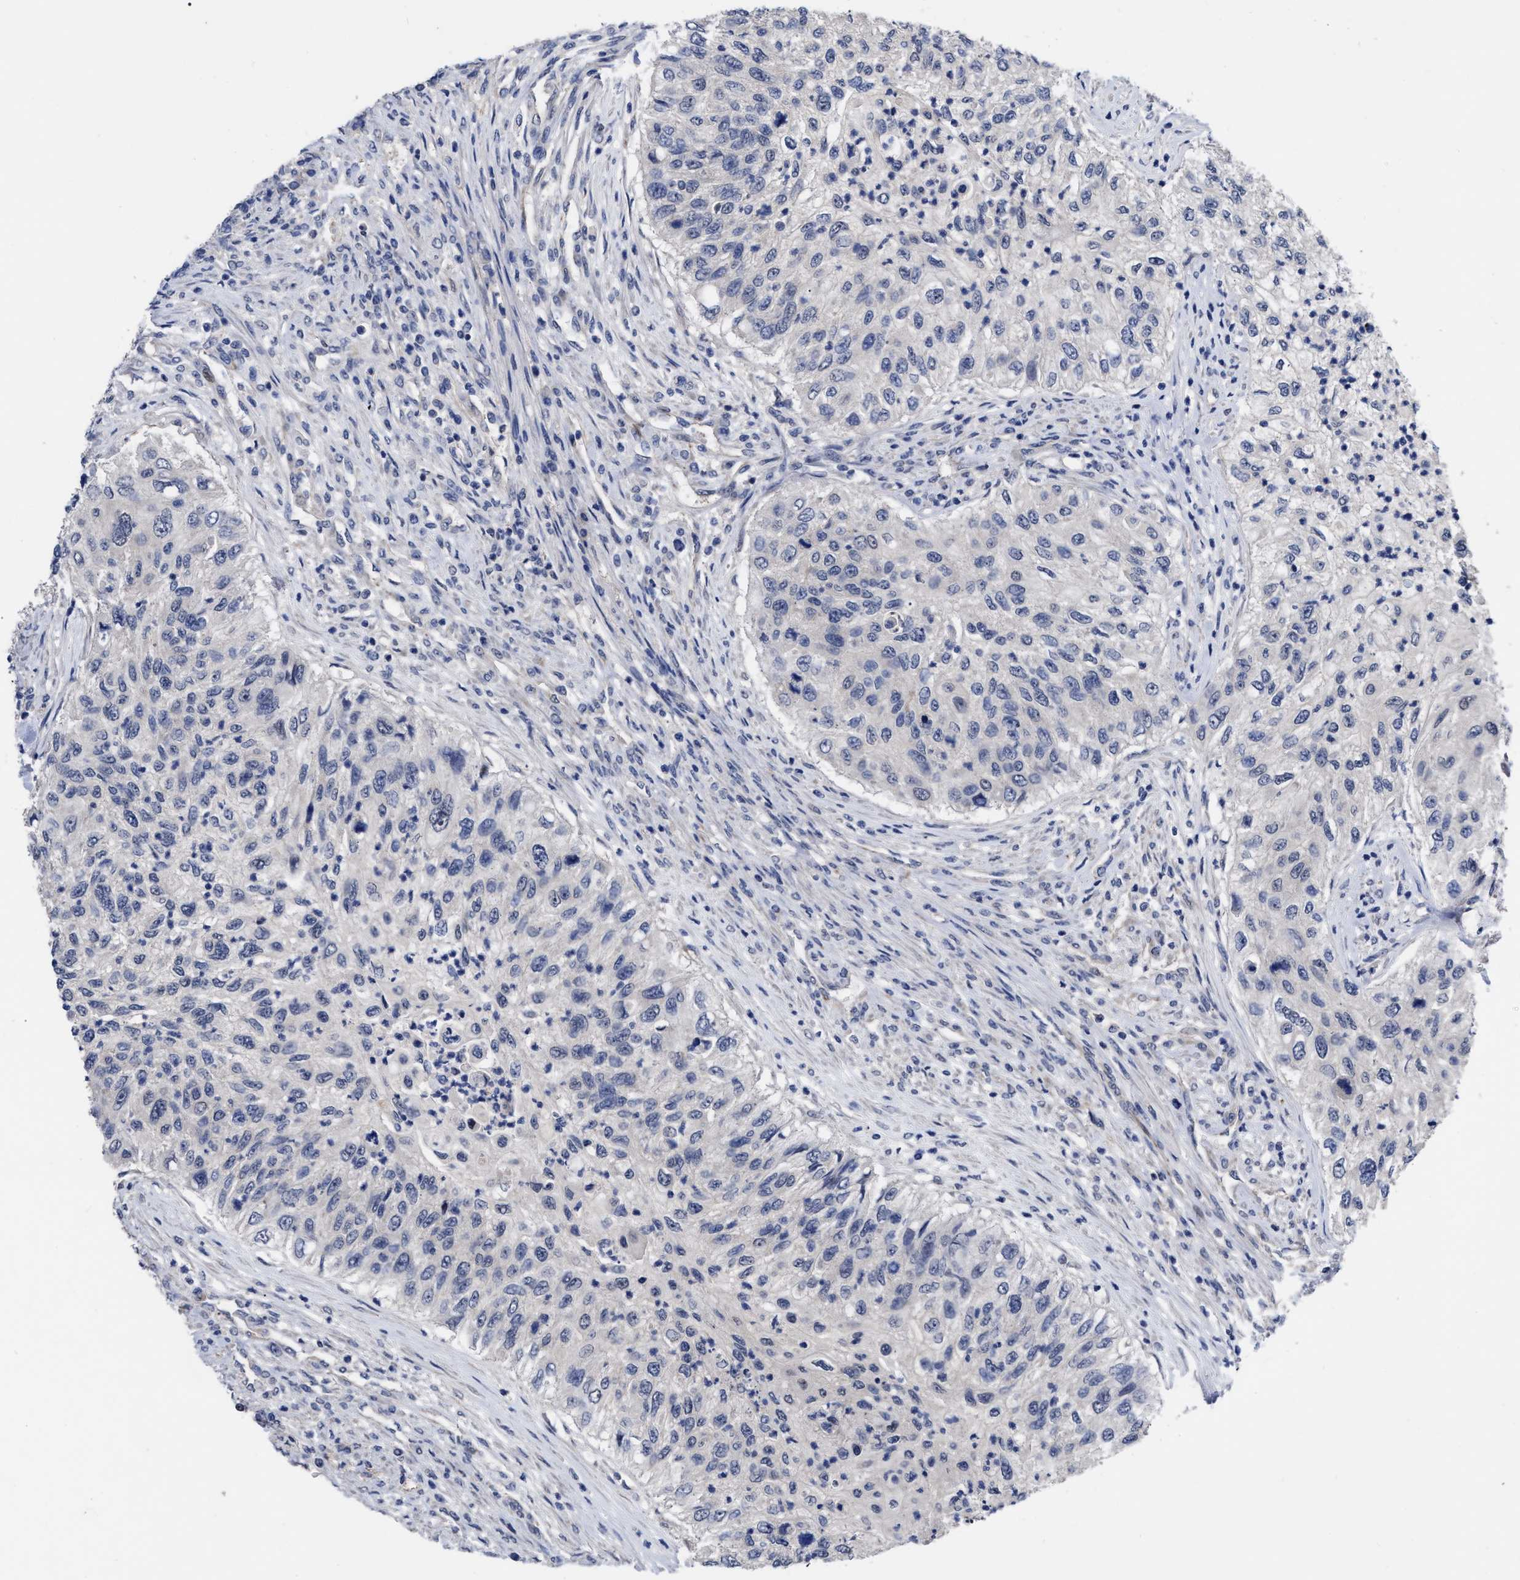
{"staining": {"intensity": "negative", "quantity": "none", "location": "none"}, "tissue": "urothelial cancer", "cell_type": "Tumor cells", "image_type": "cancer", "snomed": [{"axis": "morphology", "description": "Urothelial carcinoma, High grade"}, {"axis": "topography", "description": "Urinary bladder"}], "caption": "High-grade urothelial carcinoma was stained to show a protein in brown. There is no significant positivity in tumor cells.", "gene": "CCN5", "patient": {"sex": "female", "age": 60}}